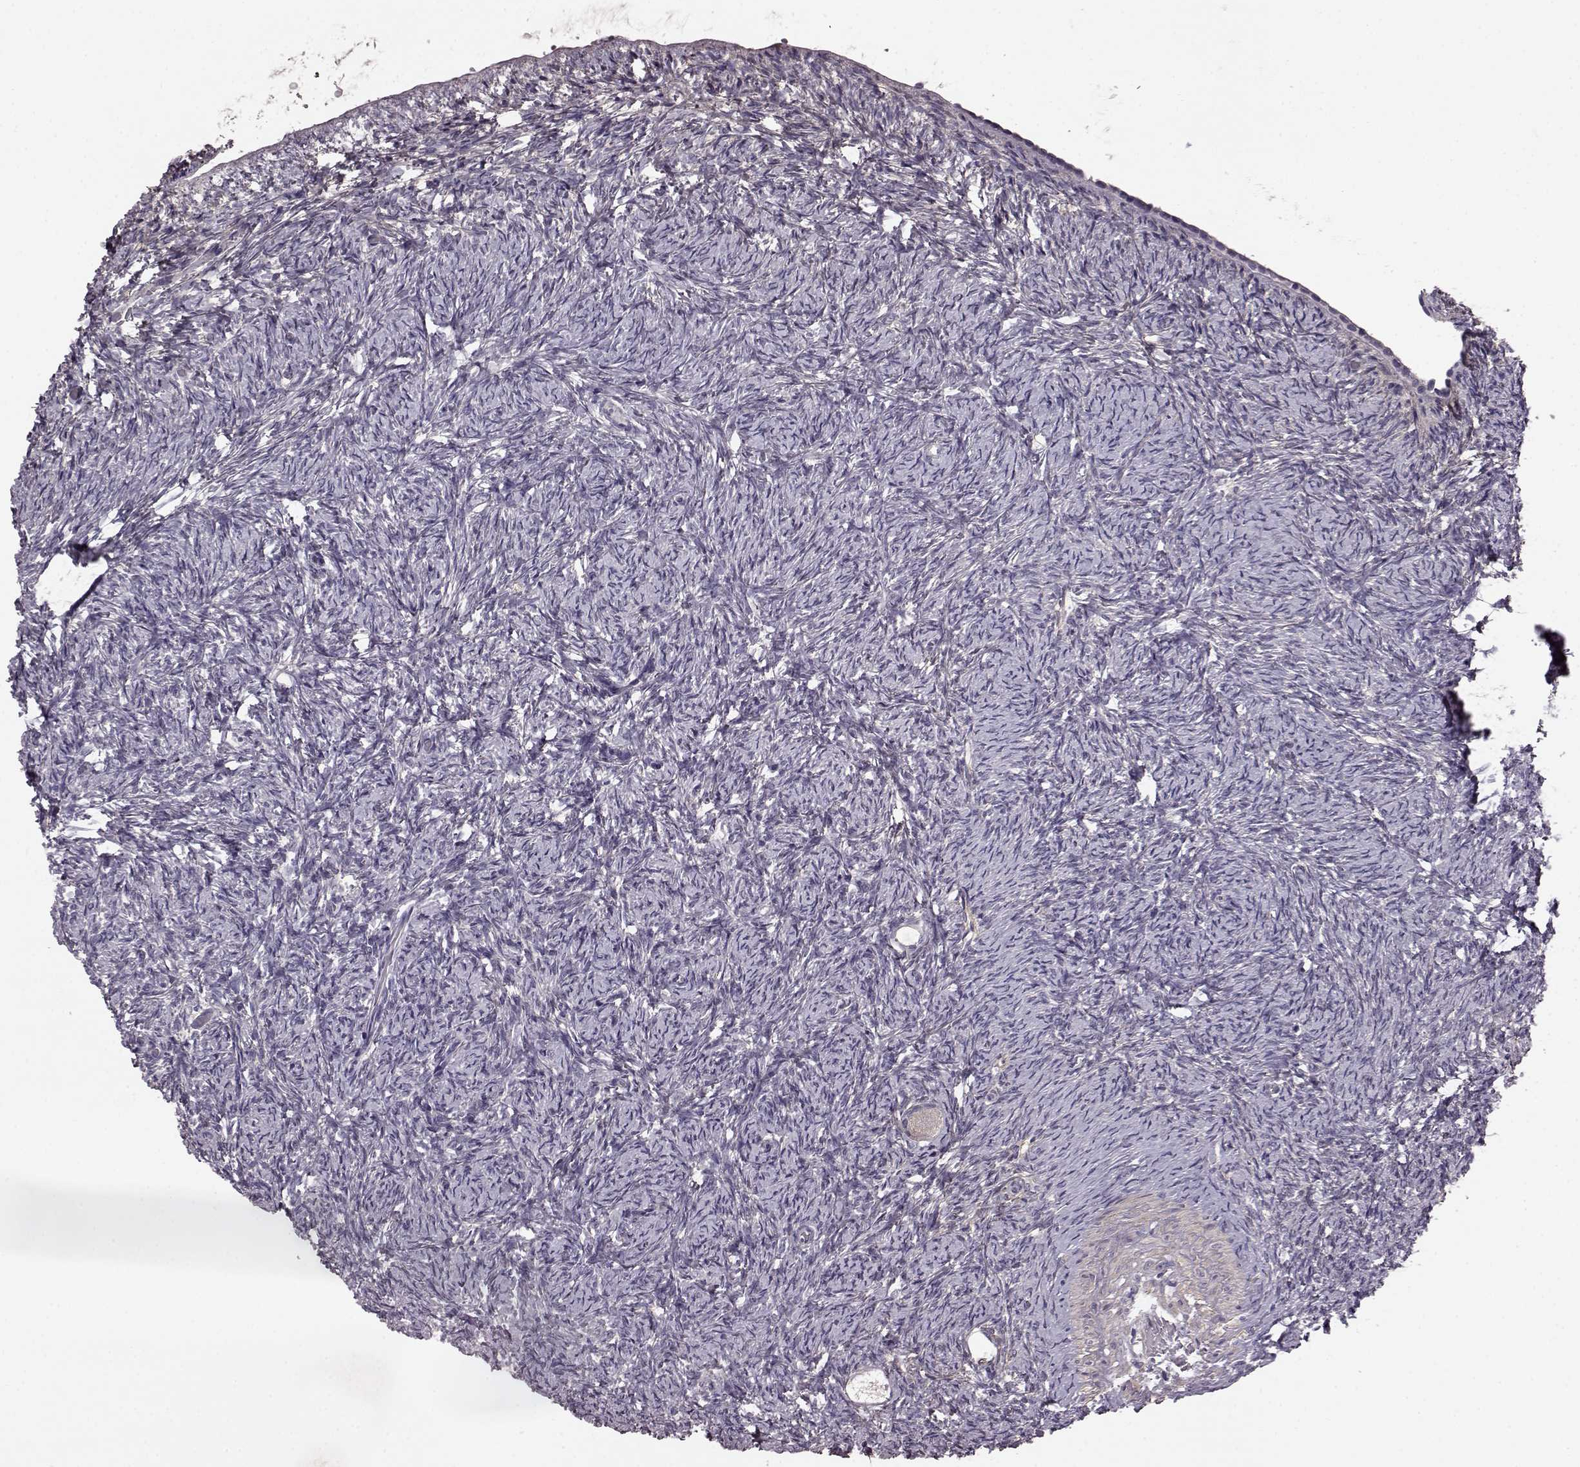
{"staining": {"intensity": "negative", "quantity": "none", "location": "none"}, "tissue": "ovary", "cell_type": "Follicle cells", "image_type": "normal", "snomed": [{"axis": "morphology", "description": "Normal tissue, NOS"}, {"axis": "topography", "description": "Ovary"}], "caption": "Ovary stained for a protein using immunohistochemistry (IHC) shows no positivity follicle cells.", "gene": "GRK1", "patient": {"sex": "female", "age": 39}}